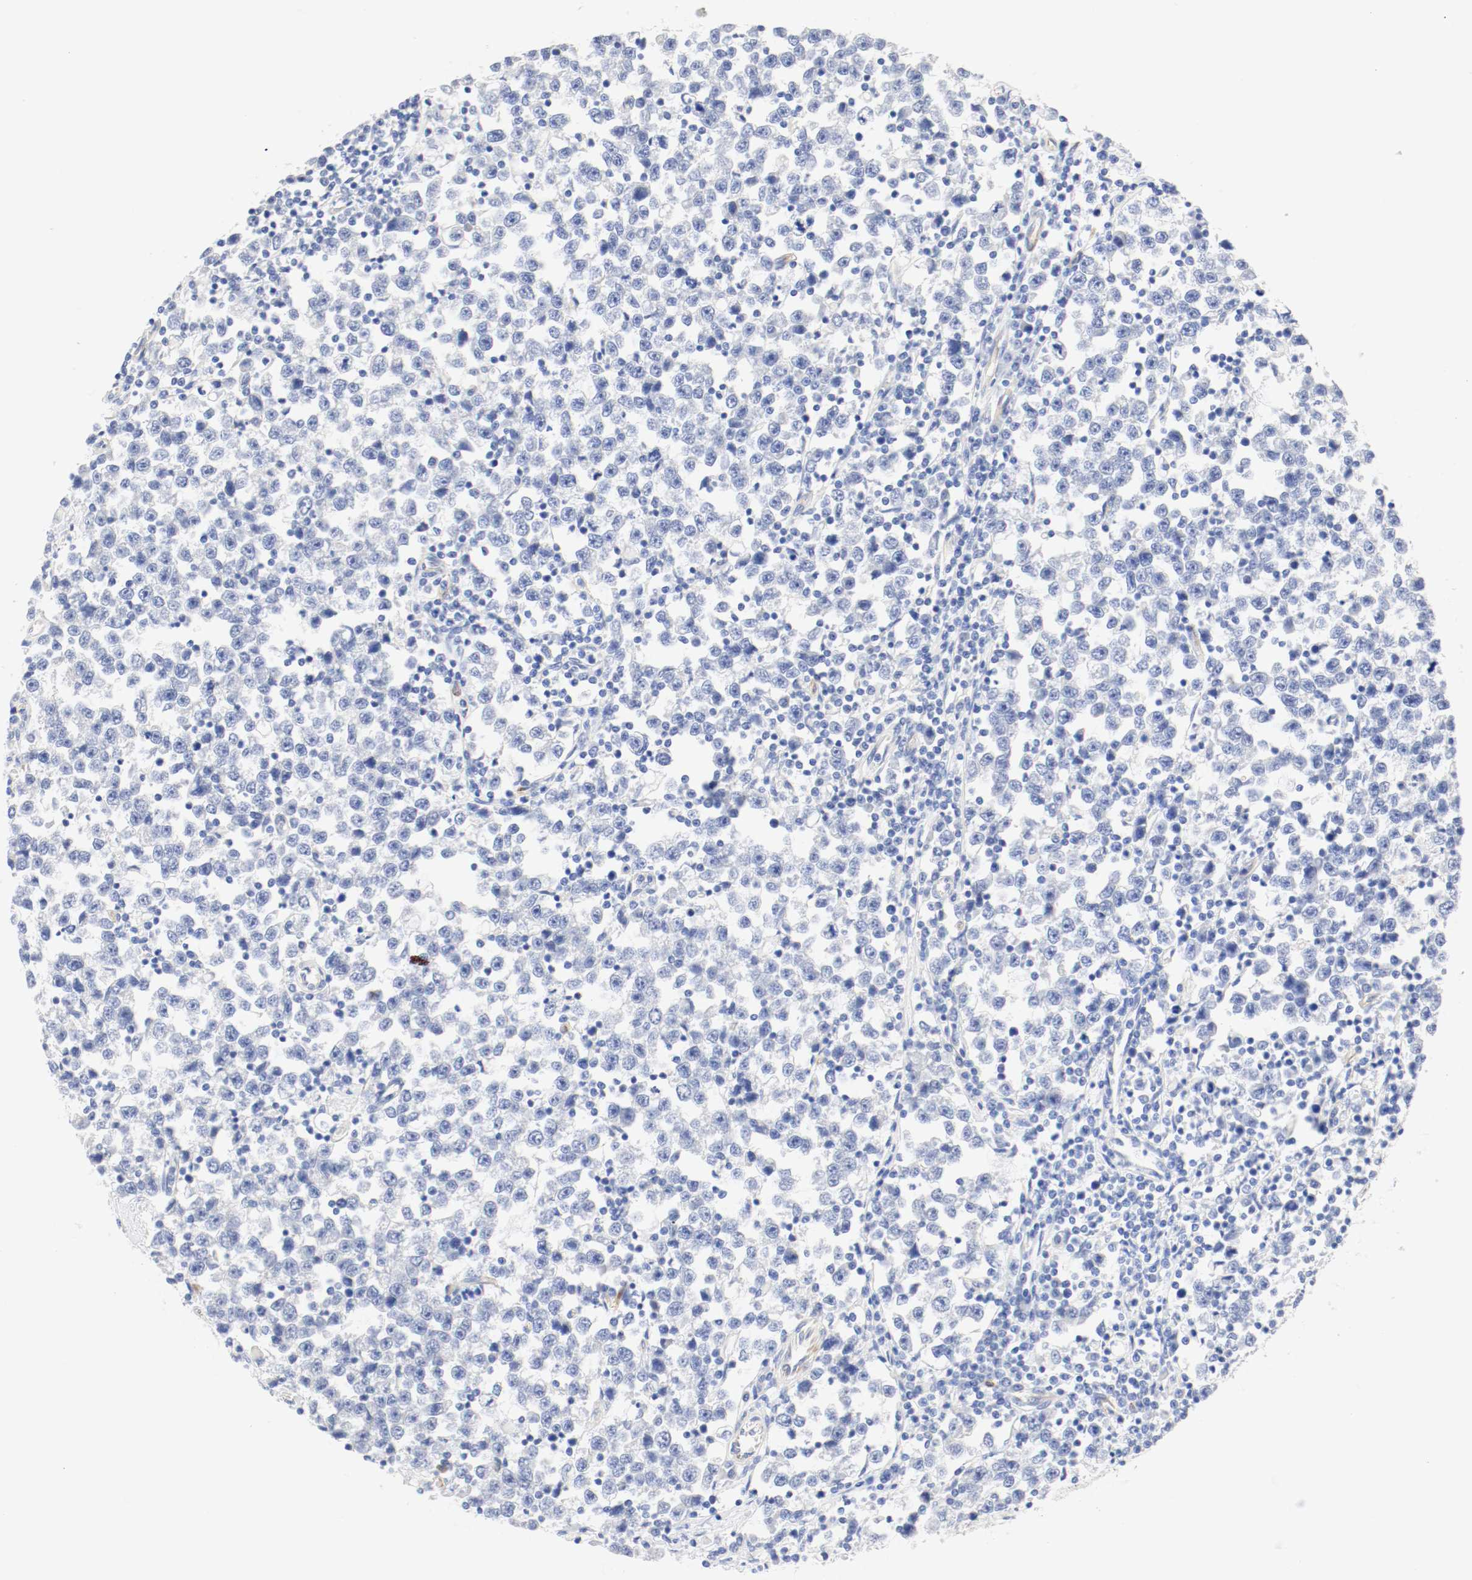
{"staining": {"intensity": "negative", "quantity": "none", "location": "none"}, "tissue": "testis cancer", "cell_type": "Tumor cells", "image_type": "cancer", "snomed": [{"axis": "morphology", "description": "Seminoma, NOS"}, {"axis": "topography", "description": "Testis"}], "caption": "IHC image of neoplastic tissue: human seminoma (testis) stained with DAB displays no significant protein expression in tumor cells.", "gene": "GIT1", "patient": {"sex": "male", "age": 43}}